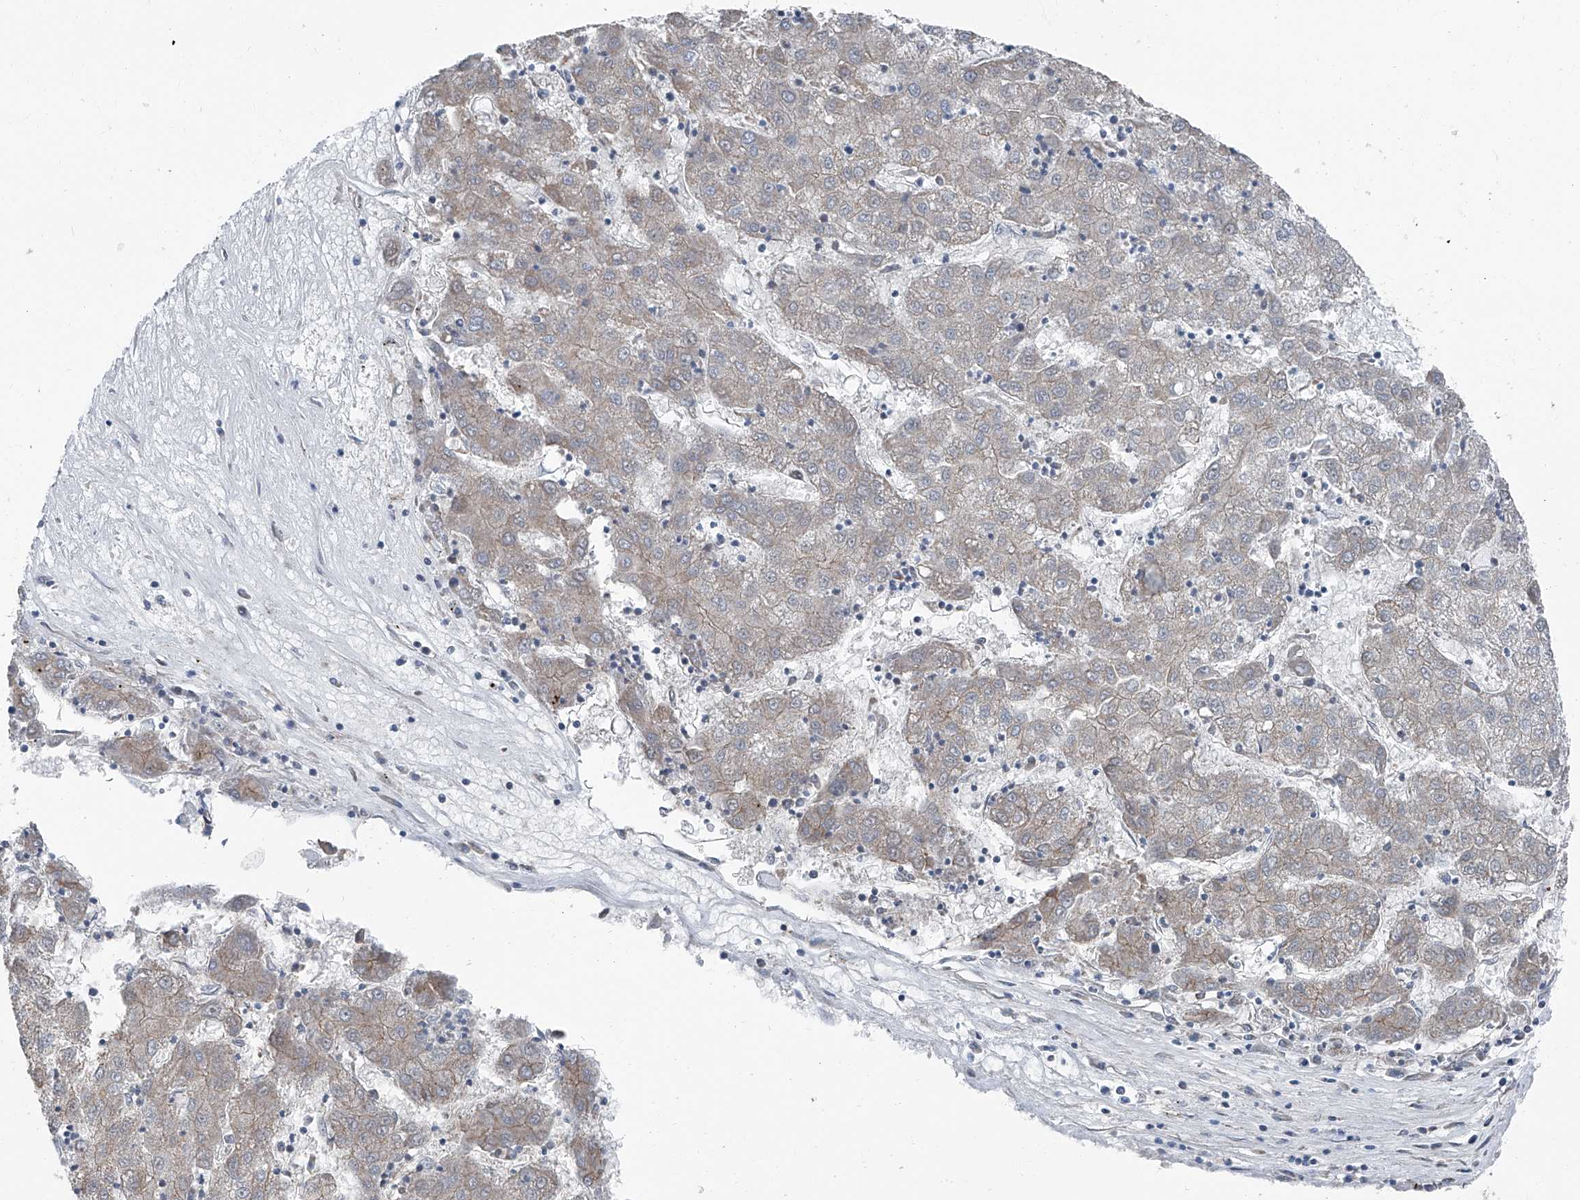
{"staining": {"intensity": "negative", "quantity": "none", "location": "none"}, "tissue": "liver cancer", "cell_type": "Tumor cells", "image_type": "cancer", "snomed": [{"axis": "morphology", "description": "Carcinoma, Hepatocellular, NOS"}, {"axis": "topography", "description": "Liver"}], "caption": "An image of human liver cancer (hepatocellular carcinoma) is negative for staining in tumor cells.", "gene": "GPR142", "patient": {"sex": "male", "age": 72}}